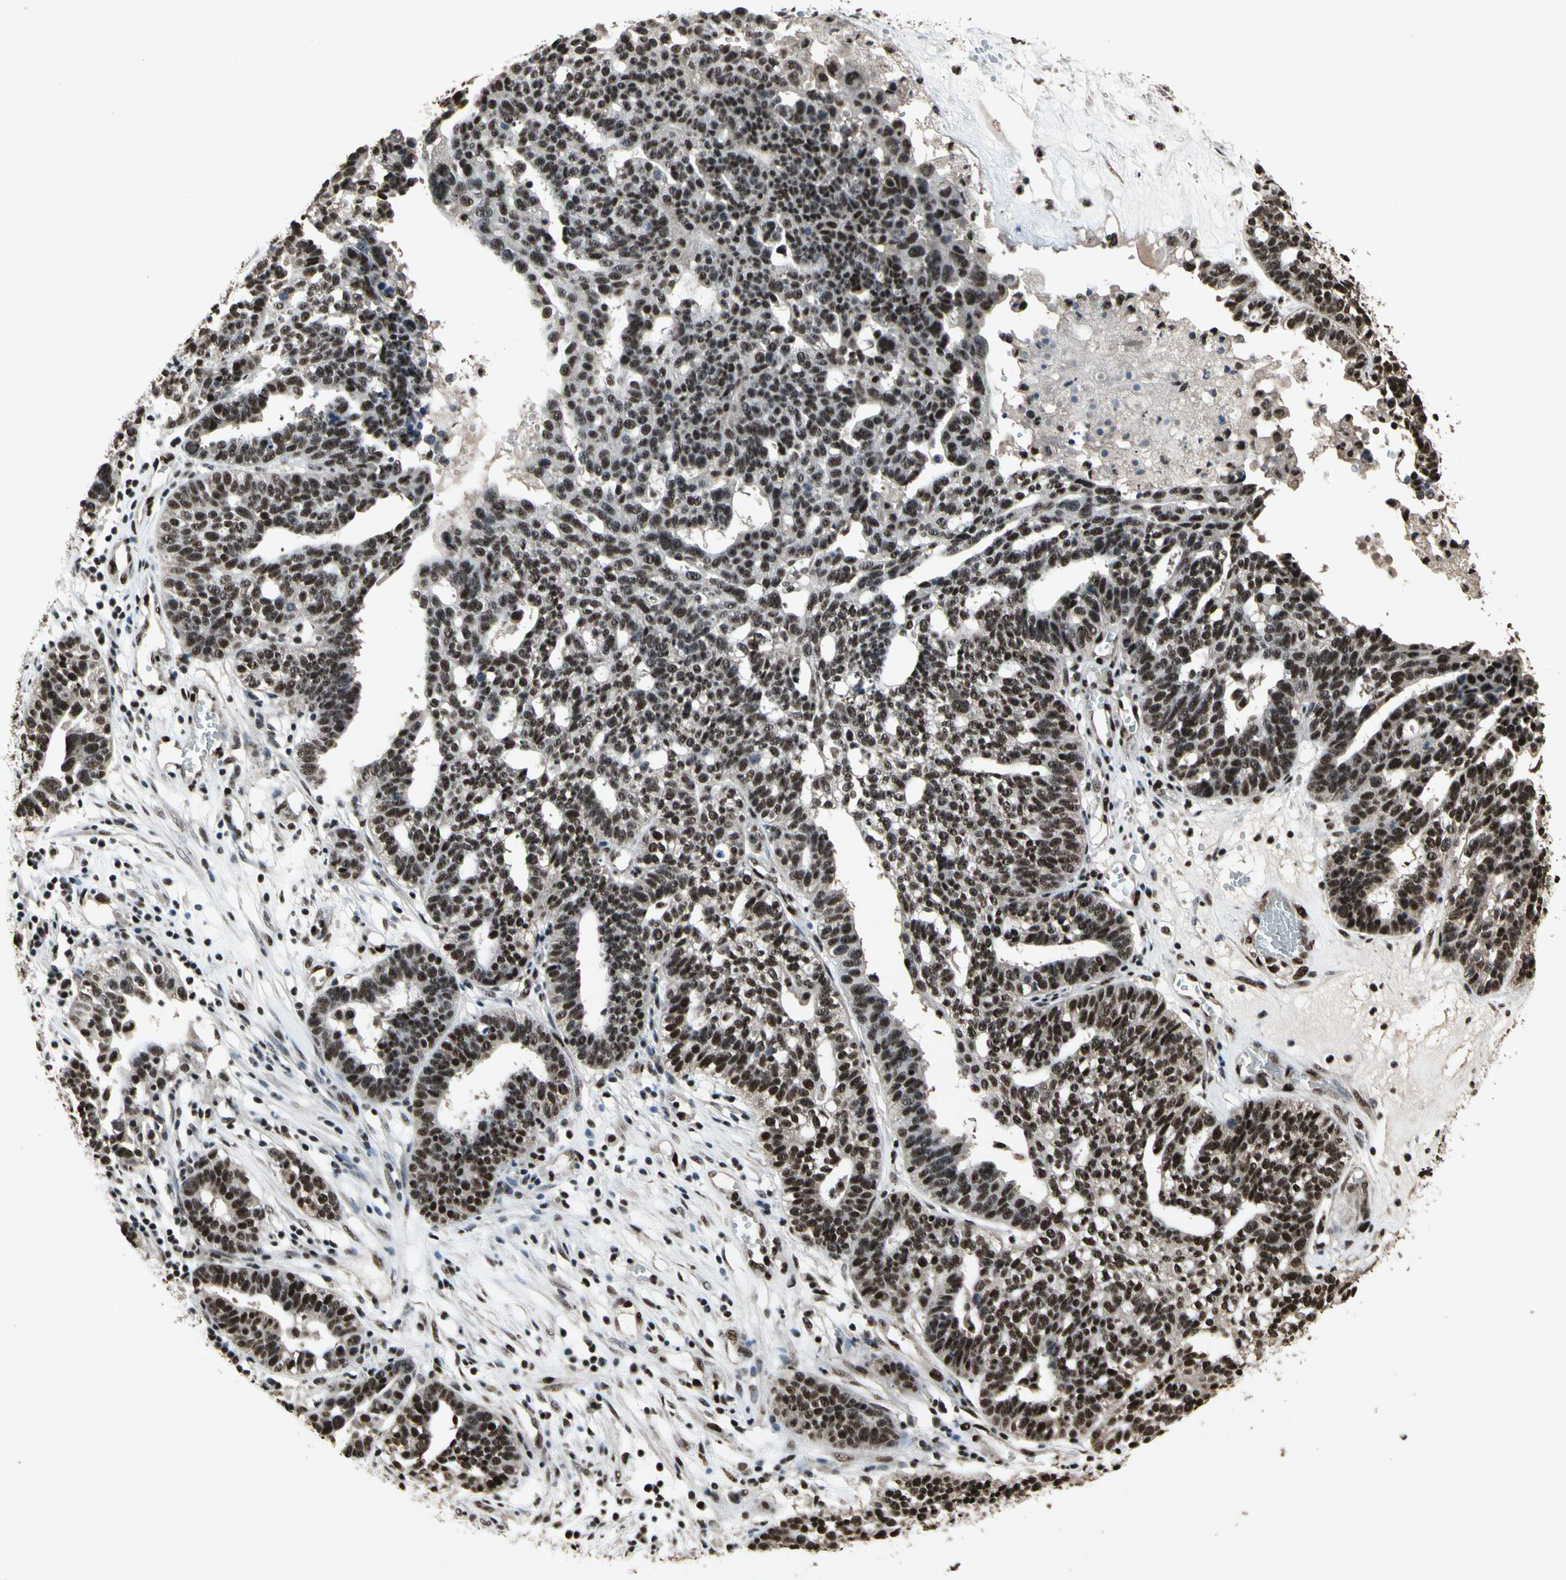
{"staining": {"intensity": "strong", "quantity": ">75%", "location": "nuclear"}, "tissue": "ovarian cancer", "cell_type": "Tumor cells", "image_type": "cancer", "snomed": [{"axis": "morphology", "description": "Cystadenocarcinoma, serous, NOS"}, {"axis": "topography", "description": "Ovary"}], "caption": "The immunohistochemical stain labels strong nuclear expression in tumor cells of ovarian cancer (serous cystadenocarcinoma) tissue.", "gene": "TBX2", "patient": {"sex": "female", "age": 59}}